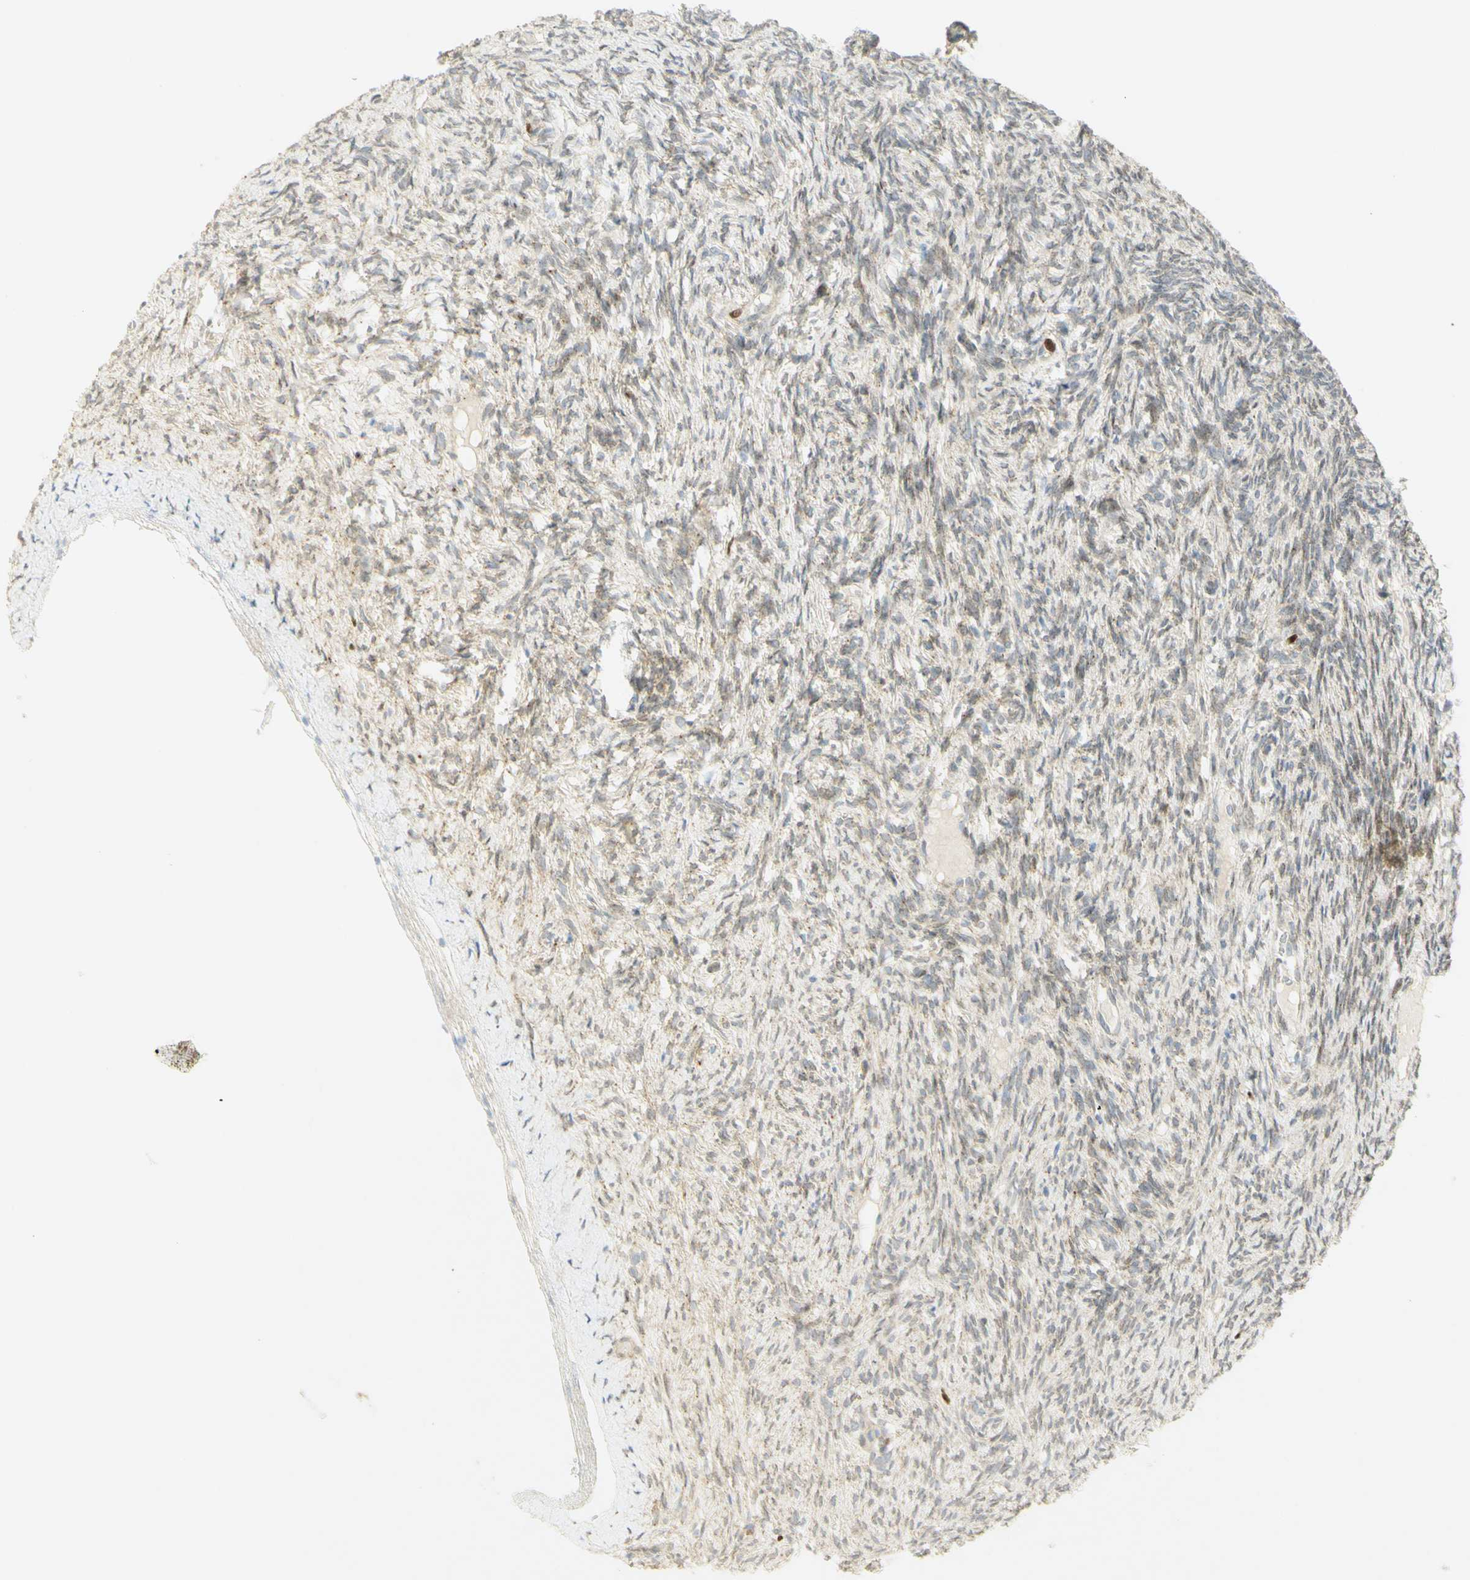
{"staining": {"intensity": "weak", "quantity": ">75%", "location": "cytoplasmic/membranous"}, "tissue": "ovary", "cell_type": "Follicle cells", "image_type": "normal", "snomed": [{"axis": "morphology", "description": "Normal tissue, NOS"}, {"axis": "topography", "description": "Ovary"}], "caption": "Immunohistochemistry staining of unremarkable ovary, which shows low levels of weak cytoplasmic/membranous positivity in approximately >75% of follicle cells indicating weak cytoplasmic/membranous protein expression. The staining was performed using DAB (3,3'-diaminobenzidine) (brown) for protein detection and nuclei were counterstained in hematoxylin (blue).", "gene": "E2F1", "patient": {"sex": "female", "age": 33}}